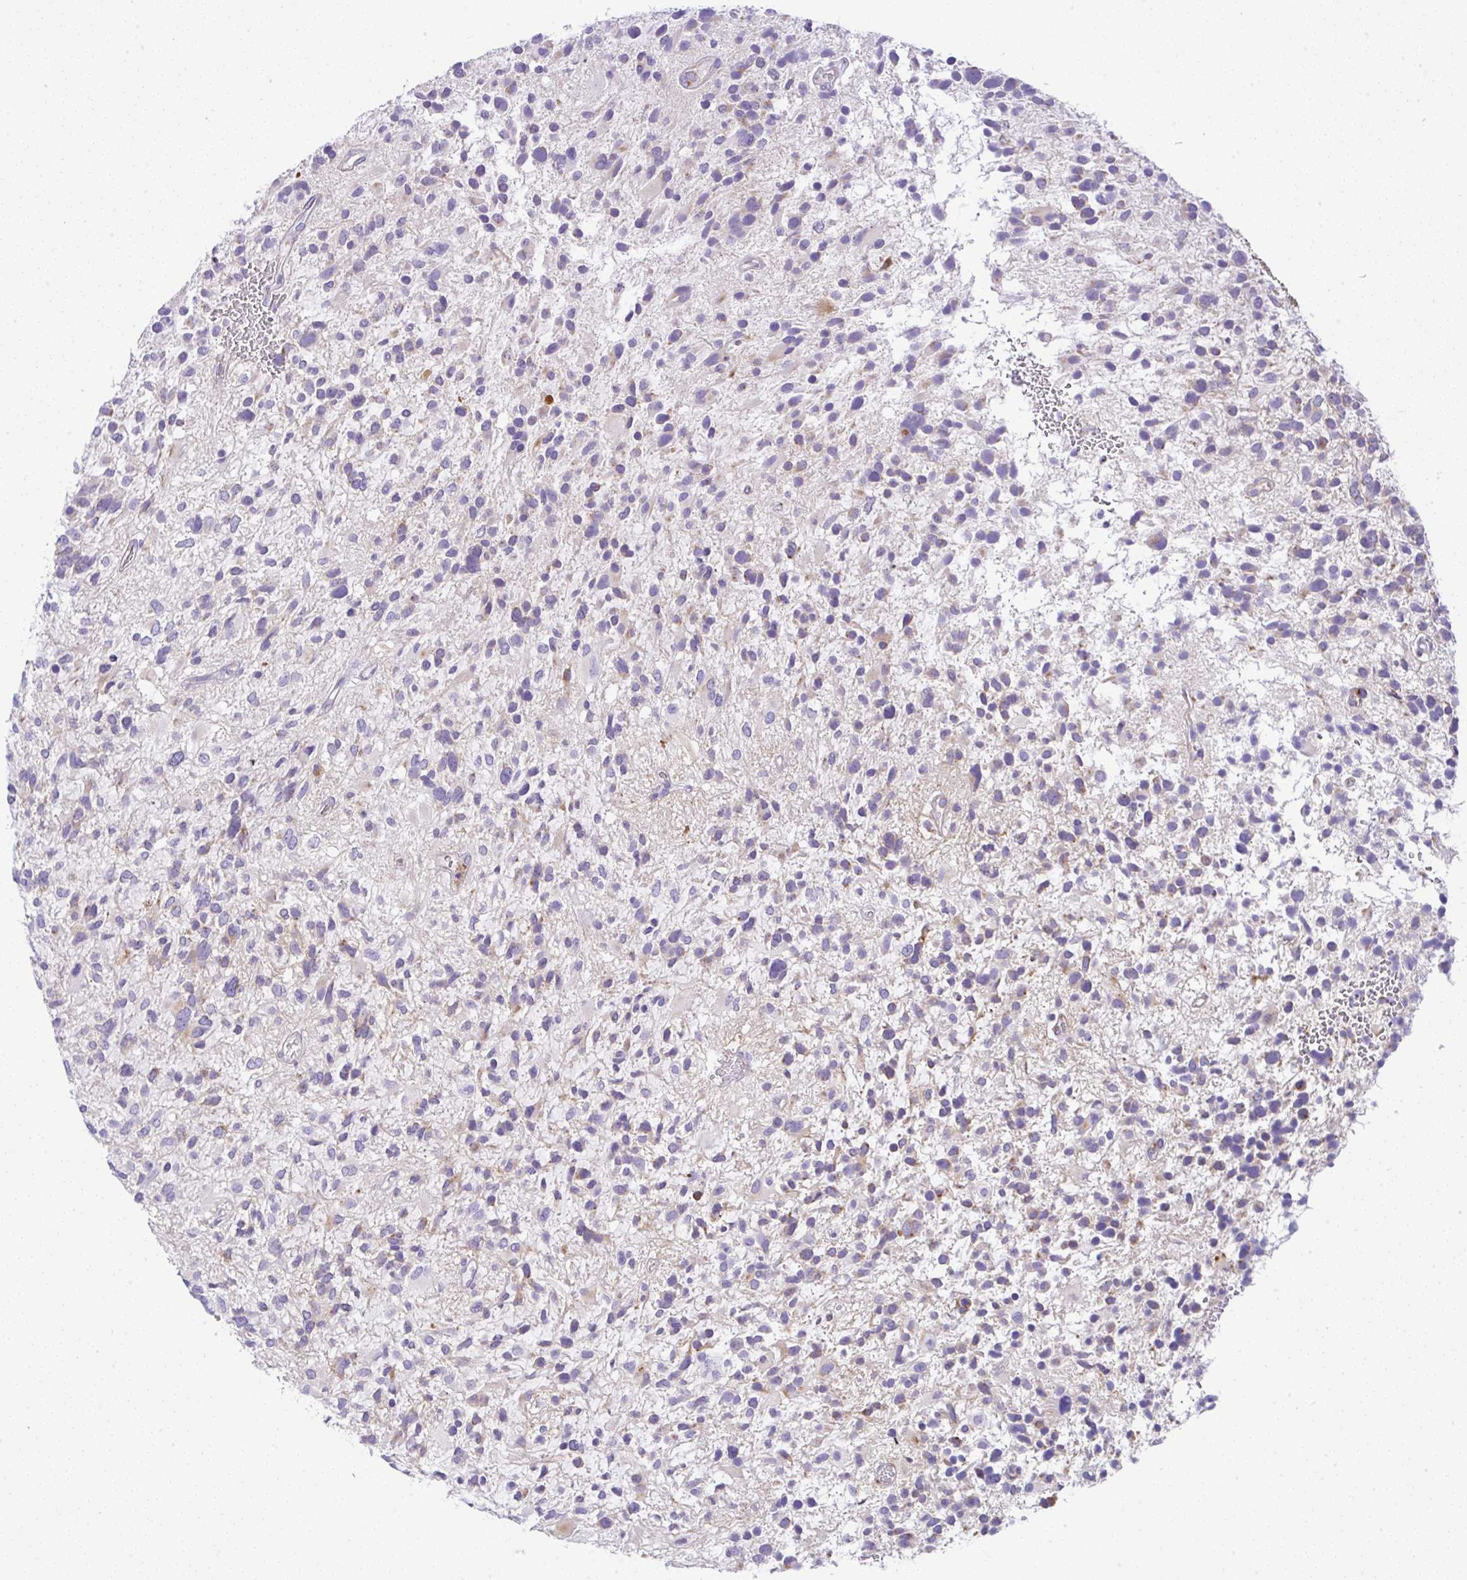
{"staining": {"intensity": "negative", "quantity": "none", "location": "none"}, "tissue": "glioma", "cell_type": "Tumor cells", "image_type": "cancer", "snomed": [{"axis": "morphology", "description": "Glioma, malignant, High grade"}, {"axis": "topography", "description": "Brain"}], "caption": "A histopathology image of glioma stained for a protein reveals no brown staining in tumor cells. (DAB (3,3'-diaminobenzidine) immunohistochemistry with hematoxylin counter stain).", "gene": "FAM177A1", "patient": {"sex": "female", "age": 11}}